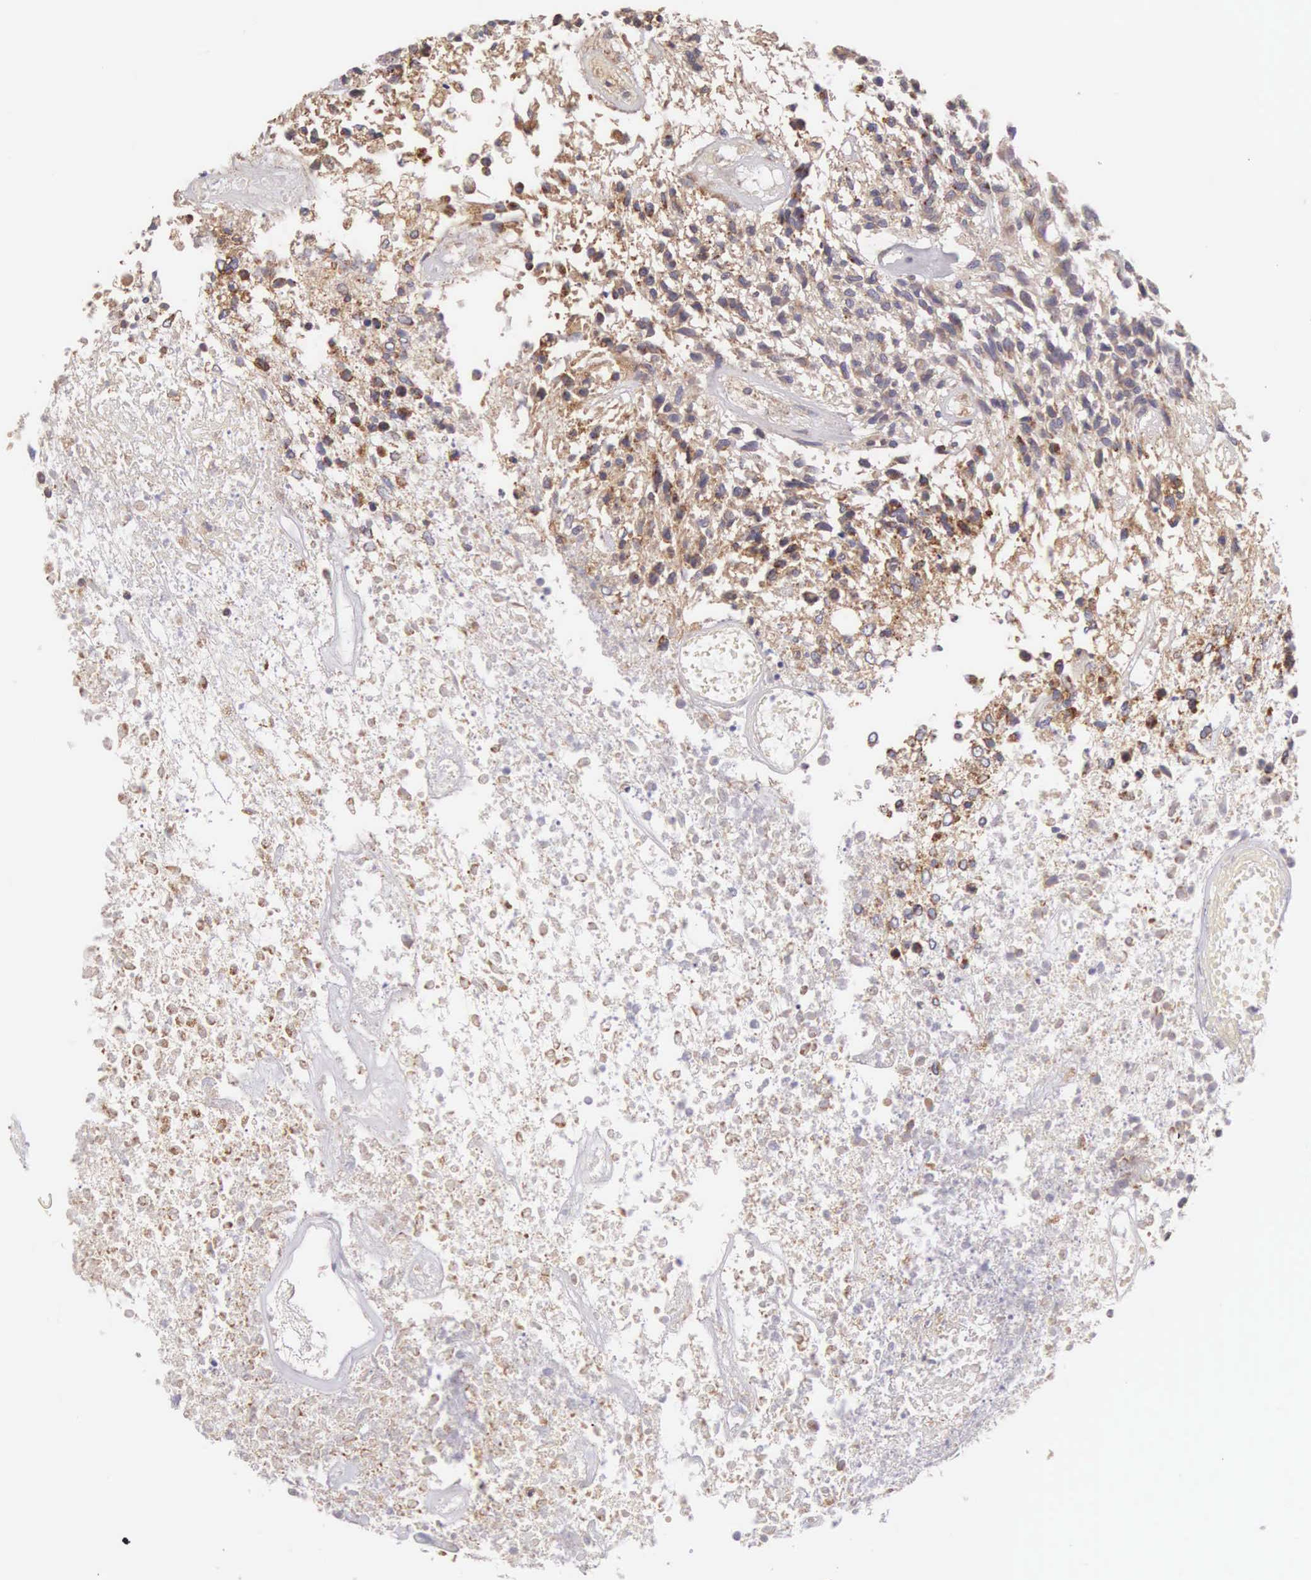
{"staining": {"intensity": "weak", "quantity": ">75%", "location": "cytoplasmic/membranous"}, "tissue": "glioma", "cell_type": "Tumor cells", "image_type": "cancer", "snomed": [{"axis": "morphology", "description": "Glioma, malignant, High grade"}, {"axis": "topography", "description": "Brain"}], "caption": "Immunohistochemical staining of high-grade glioma (malignant) exhibits low levels of weak cytoplasmic/membranous expression in about >75% of tumor cells.", "gene": "NSDHL", "patient": {"sex": "male", "age": 77}}